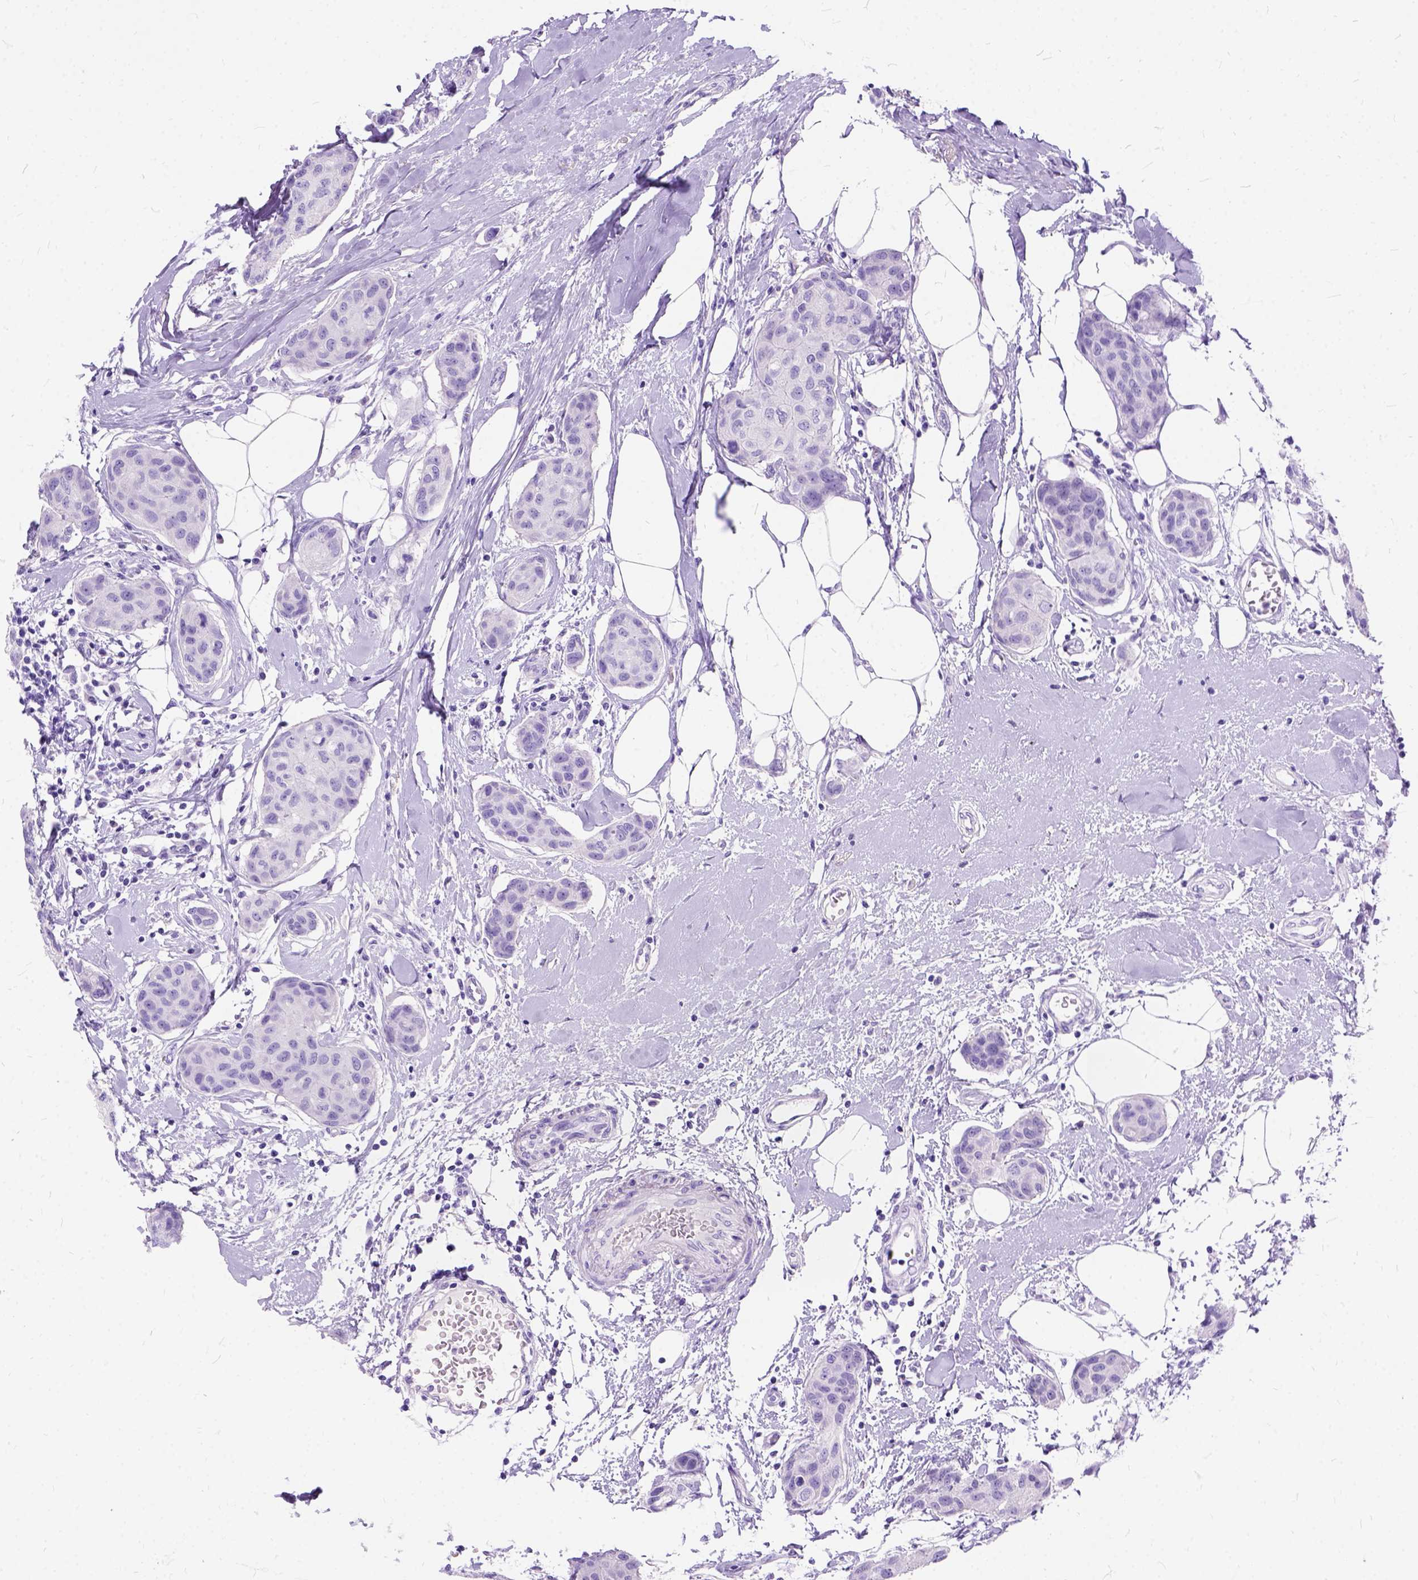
{"staining": {"intensity": "negative", "quantity": "none", "location": "none"}, "tissue": "breast cancer", "cell_type": "Tumor cells", "image_type": "cancer", "snomed": [{"axis": "morphology", "description": "Duct carcinoma"}, {"axis": "topography", "description": "Breast"}], "caption": "Immunohistochemistry (IHC) image of breast cancer (infiltrating ductal carcinoma) stained for a protein (brown), which displays no expression in tumor cells.", "gene": "C1QTNF3", "patient": {"sex": "female", "age": 80}}